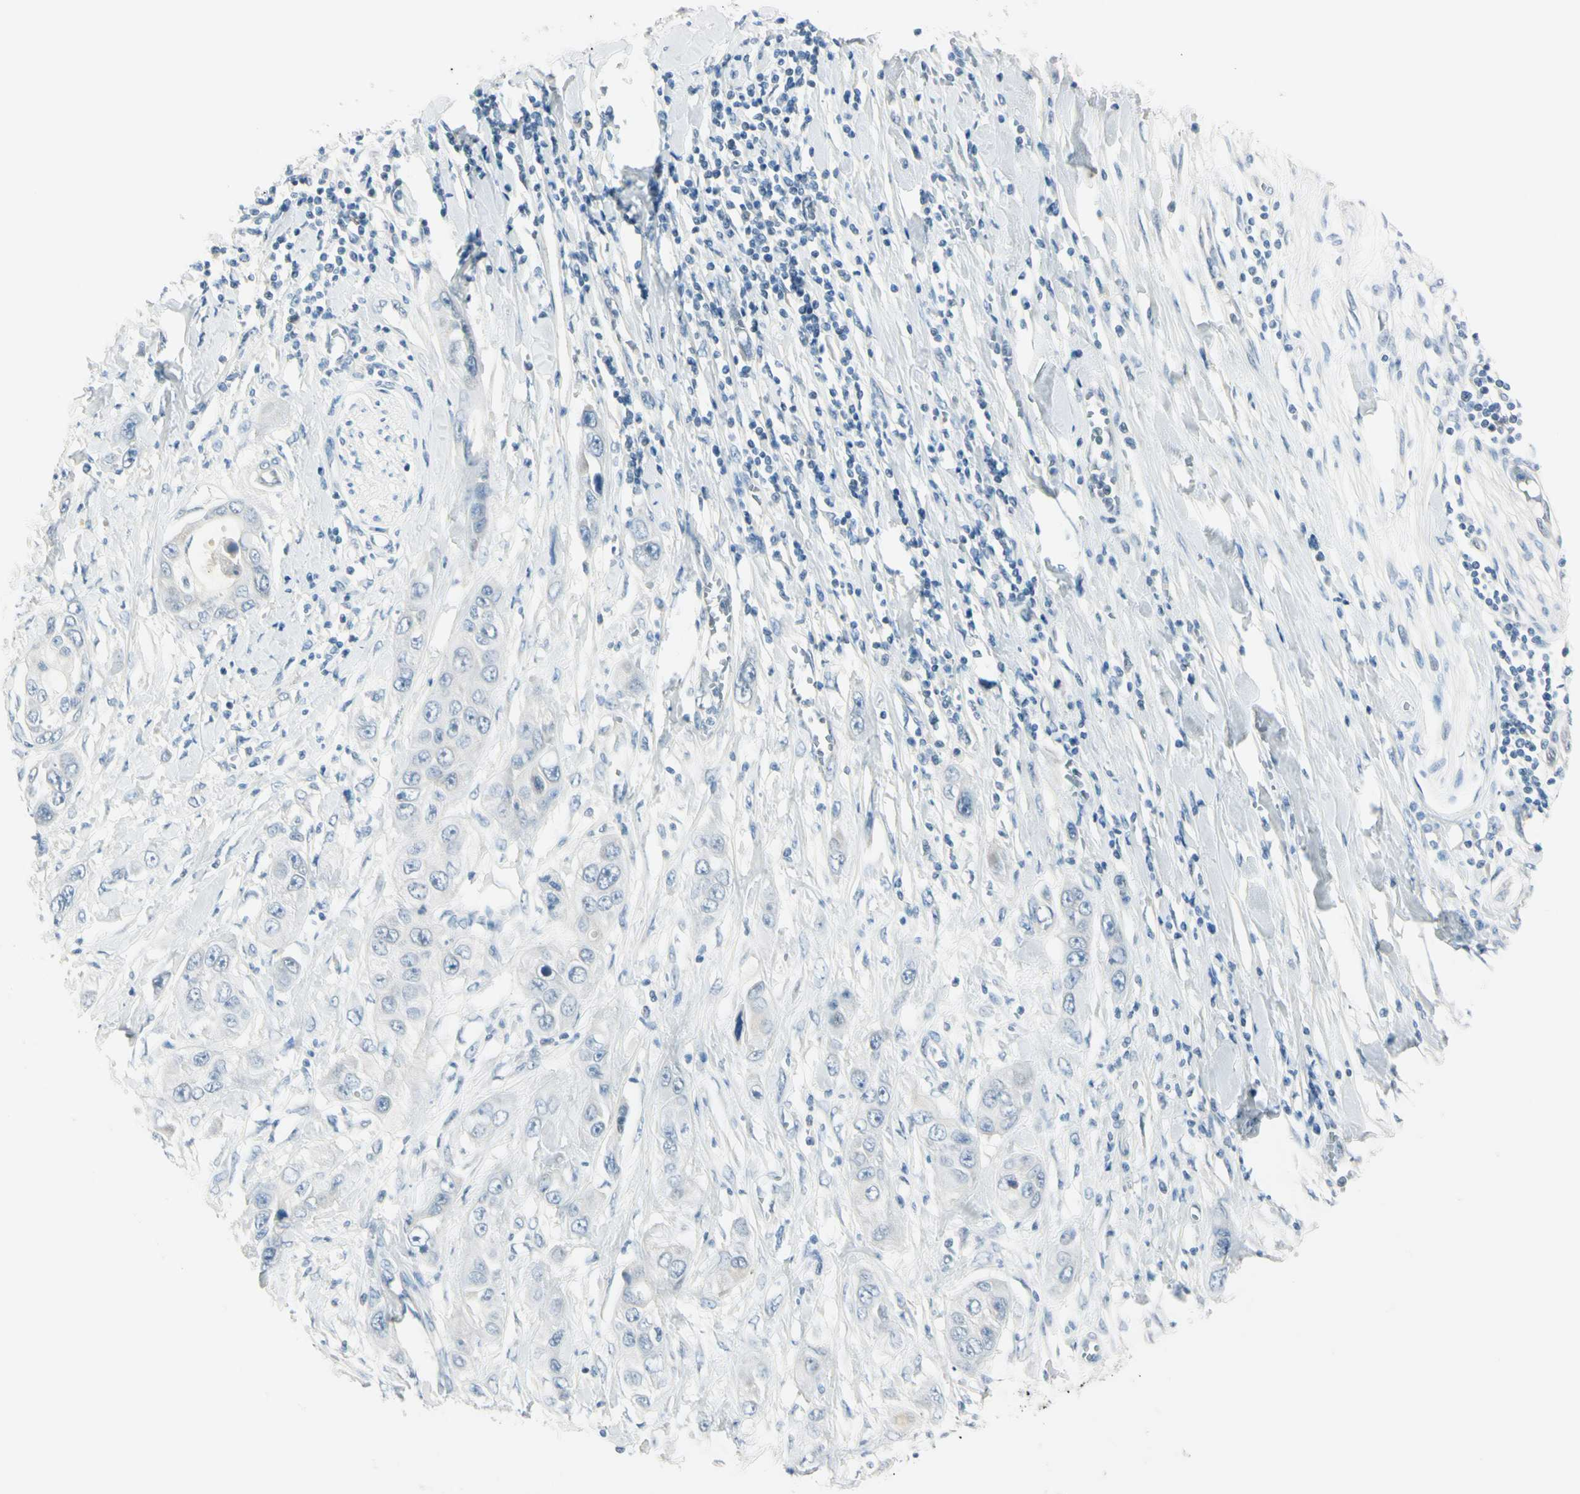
{"staining": {"intensity": "negative", "quantity": "none", "location": "none"}, "tissue": "pancreatic cancer", "cell_type": "Tumor cells", "image_type": "cancer", "snomed": [{"axis": "morphology", "description": "Adenocarcinoma, NOS"}, {"axis": "topography", "description": "Pancreas"}], "caption": "The micrograph reveals no significant staining in tumor cells of adenocarcinoma (pancreatic).", "gene": "ASB9", "patient": {"sex": "female", "age": 70}}